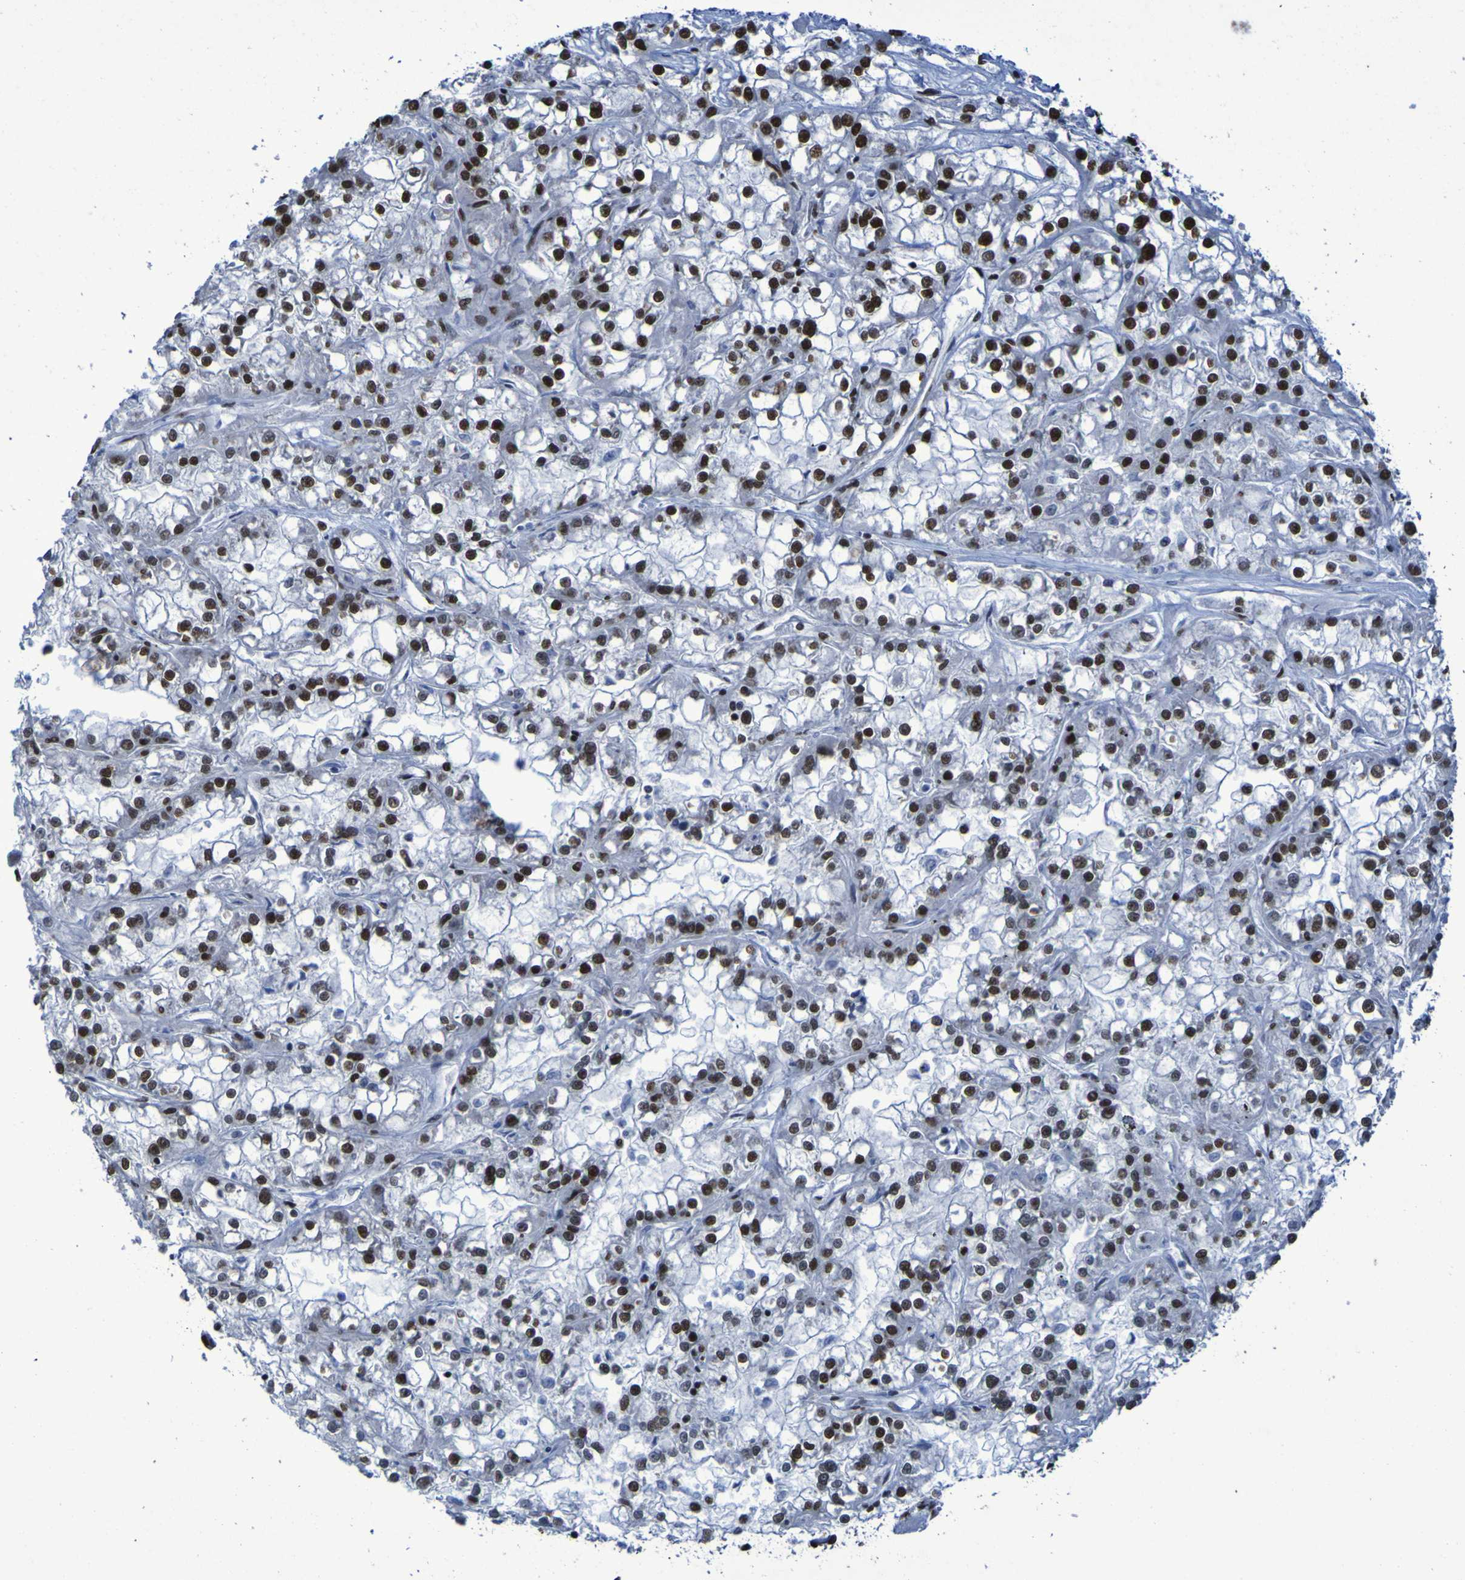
{"staining": {"intensity": "strong", "quantity": ">75%", "location": "nuclear"}, "tissue": "renal cancer", "cell_type": "Tumor cells", "image_type": "cancer", "snomed": [{"axis": "morphology", "description": "Adenocarcinoma, NOS"}, {"axis": "topography", "description": "Kidney"}], "caption": "Human renal cancer (adenocarcinoma) stained with a protein marker displays strong staining in tumor cells.", "gene": "HNRNPR", "patient": {"sex": "female", "age": 52}}